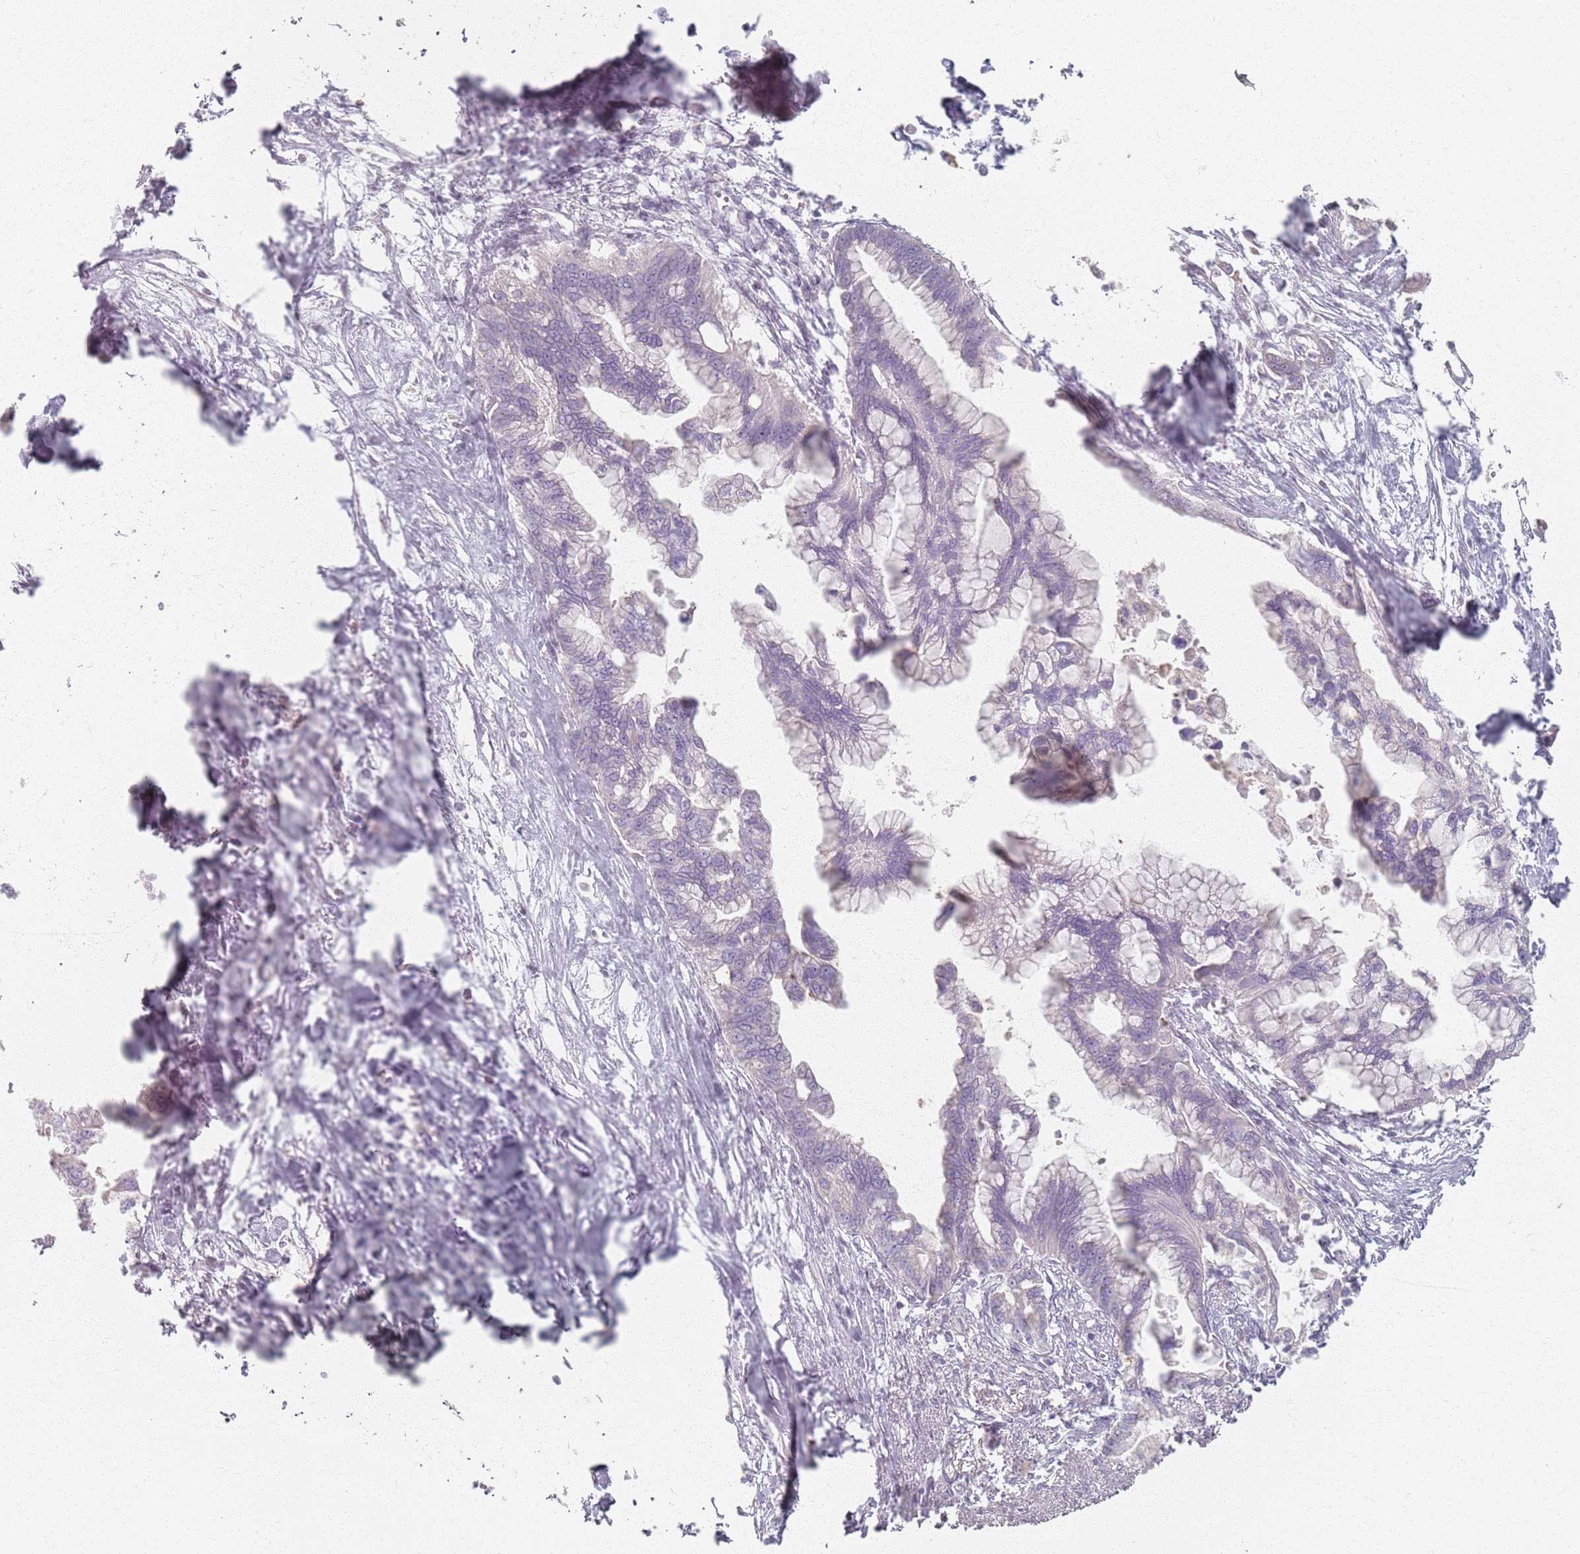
{"staining": {"intensity": "negative", "quantity": "none", "location": "none"}, "tissue": "pancreatic cancer", "cell_type": "Tumor cells", "image_type": "cancer", "snomed": [{"axis": "morphology", "description": "Adenocarcinoma, NOS"}, {"axis": "topography", "description": "Pancreas"}], "caption": "Pancreatic cancer (adenocarcinoma) was stained to show a protein in brown. There is no significant expression in tumor cells.", "gene": "PKD2L2", "patient": {"sex": "female", "age": 83}}